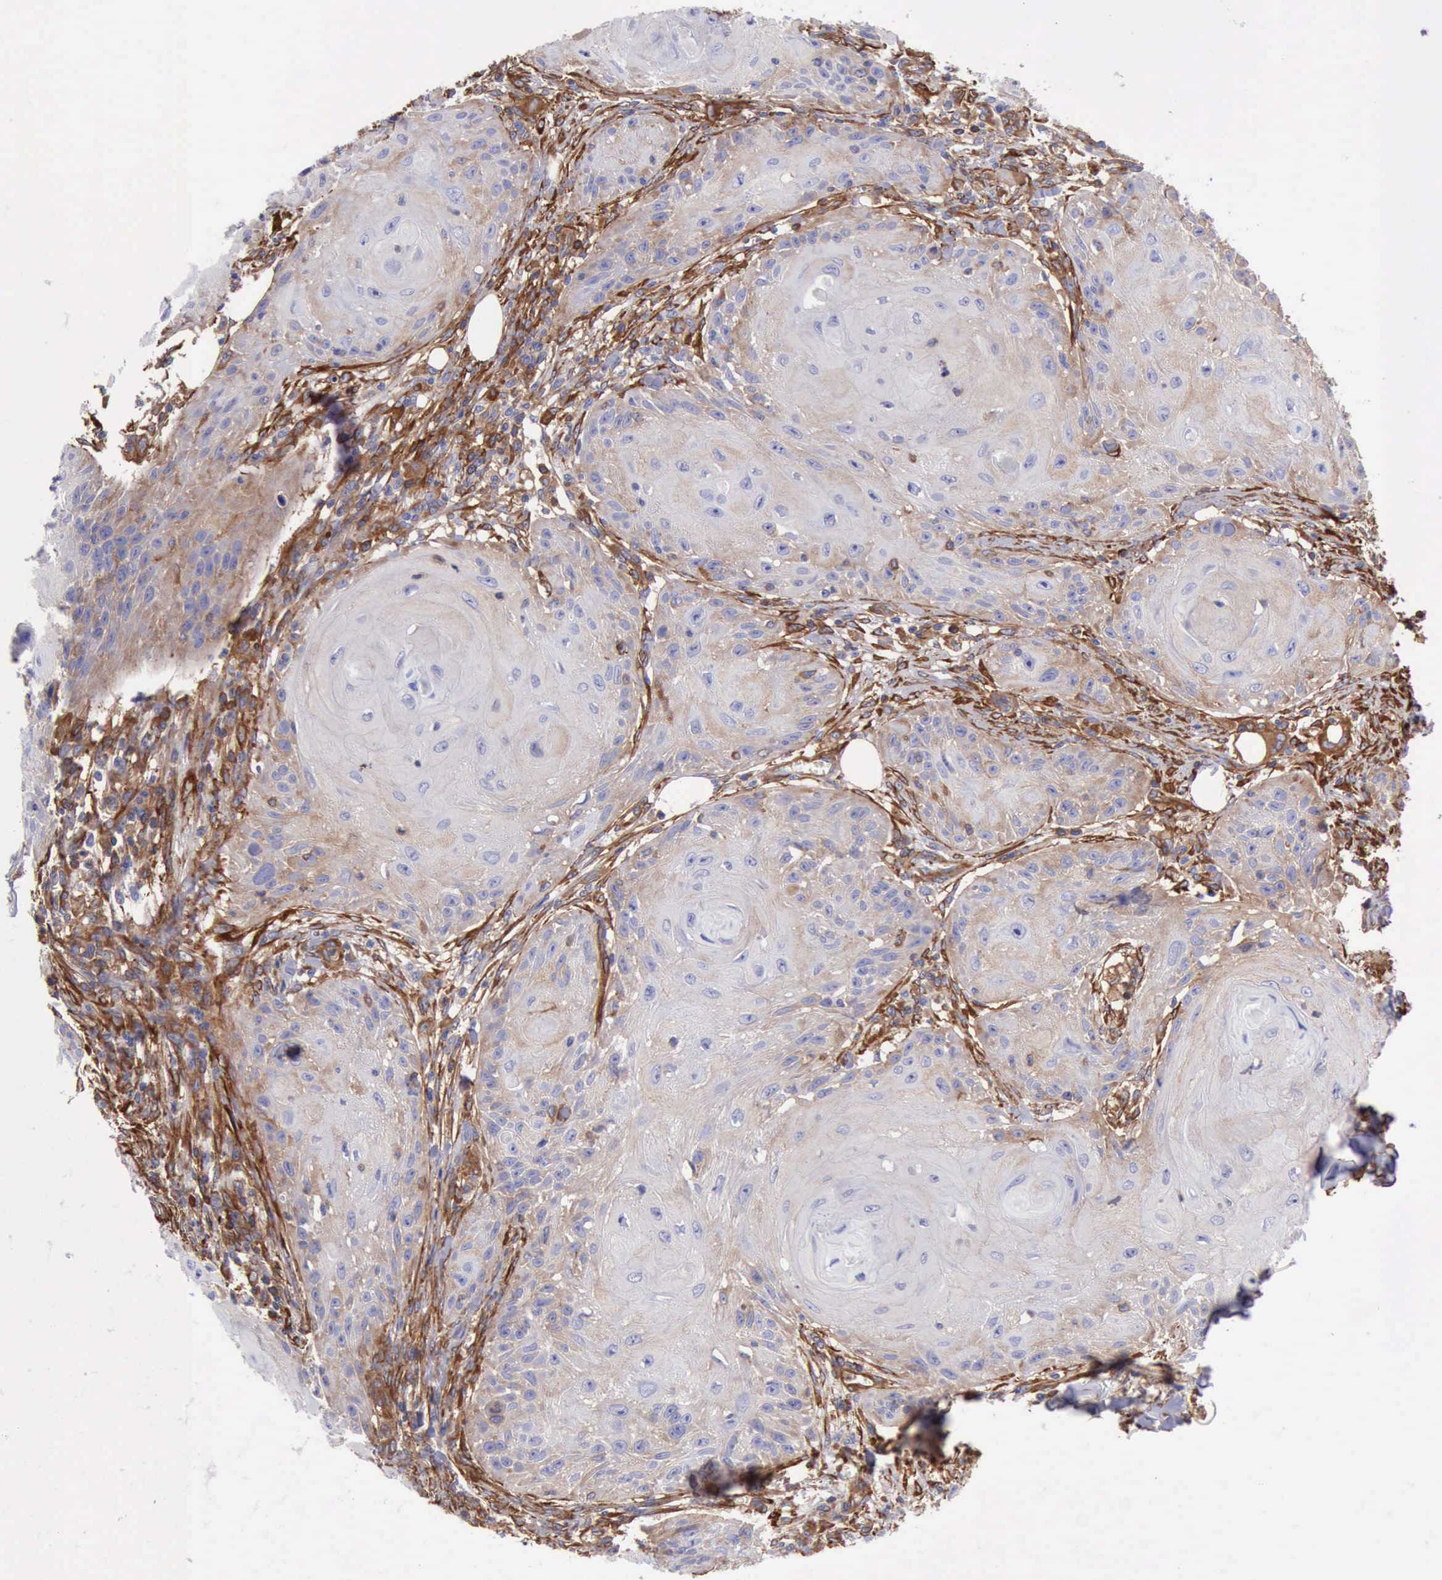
{"staining": {"intensity": "weak", "quantity": "25%-75%", "location": "cytoplasmic/membranous"}, "tissue": "skin cancer", "cell_type": "Tumor cells", "image_type": "cancer", "snomed": [{"axis": "morphology", "description": "Squamous cell carcinoma, NOS"}, {"axis": "topography", "description": "Skin"}], "caption": "DAB immunohistochemical staining of squamous cell carcinoma (skin) displays weak cytoplasmic/membranous protein staining in approximately 25%-75% of tumor cells. The staining was performed using DAB to visualize the protein expression in brown, while the nuclei were stained in blue with hematoxylin (Magnification: 20x).", "gene": "FLNA", "patient": {"sex": "female", "age": 88}}